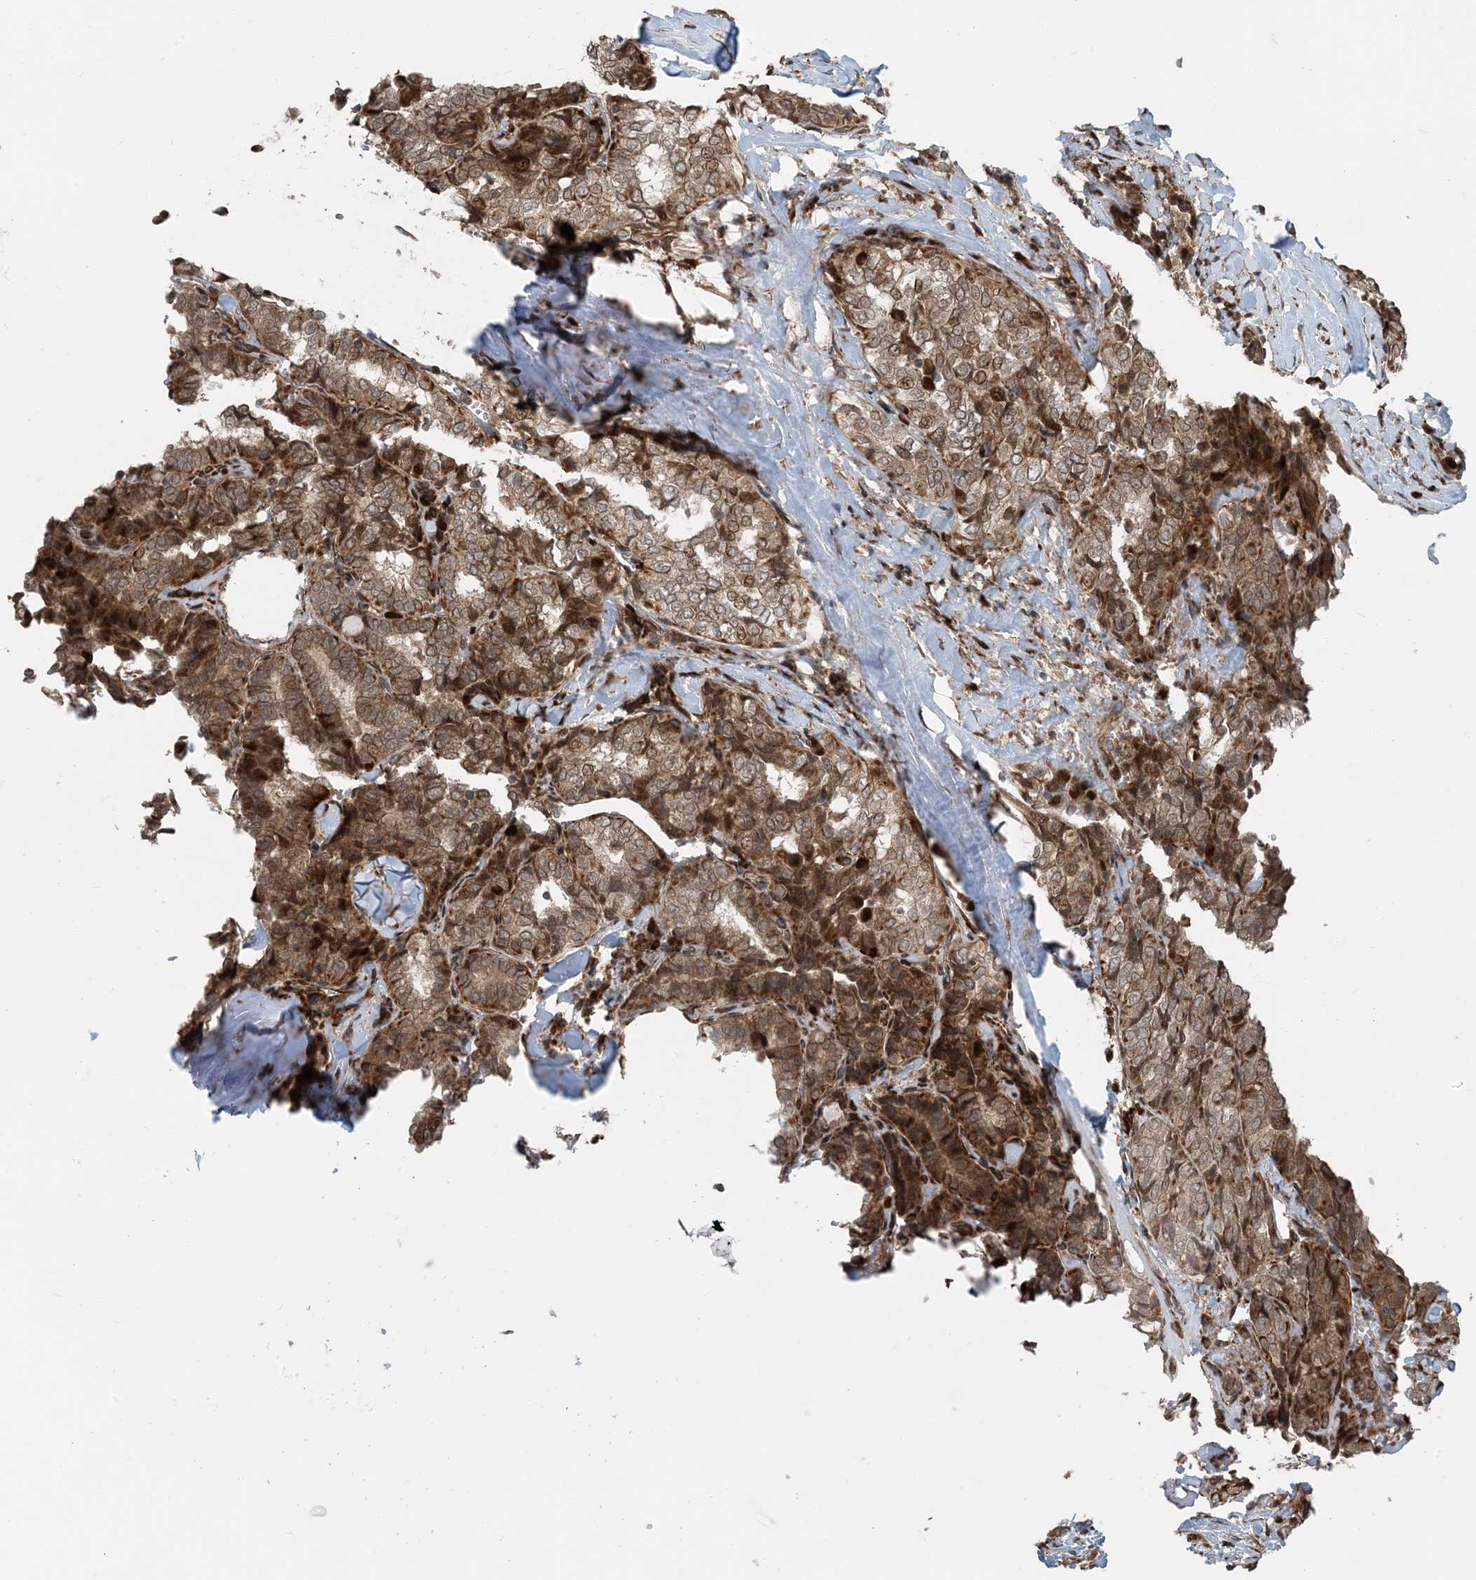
{"staining": {"intensity": "moderate", "quantity": ">75%", "location": "cytoplasmic/membranous,nuclear"}, "tissue": "thyroid cancer", "cell_type": "Tumor cells", "image_type": "cancer", "snomed": [{"axis": "morphology", "description": "Normal tissue, NOS"}, {"axis": "morphology", "description": "Papillary adenocarcinoma, NOS"}, {"axis": "topography", "description": "Thyroid gland"}], "caption": "Moderate cytoplasmic/membranous and nuclear positivity is appreciated in approximately >75% of tumor cells in thyroid cancer.", "gene": "EDEM2", "patient": {"sex": "female", "age": 30}}